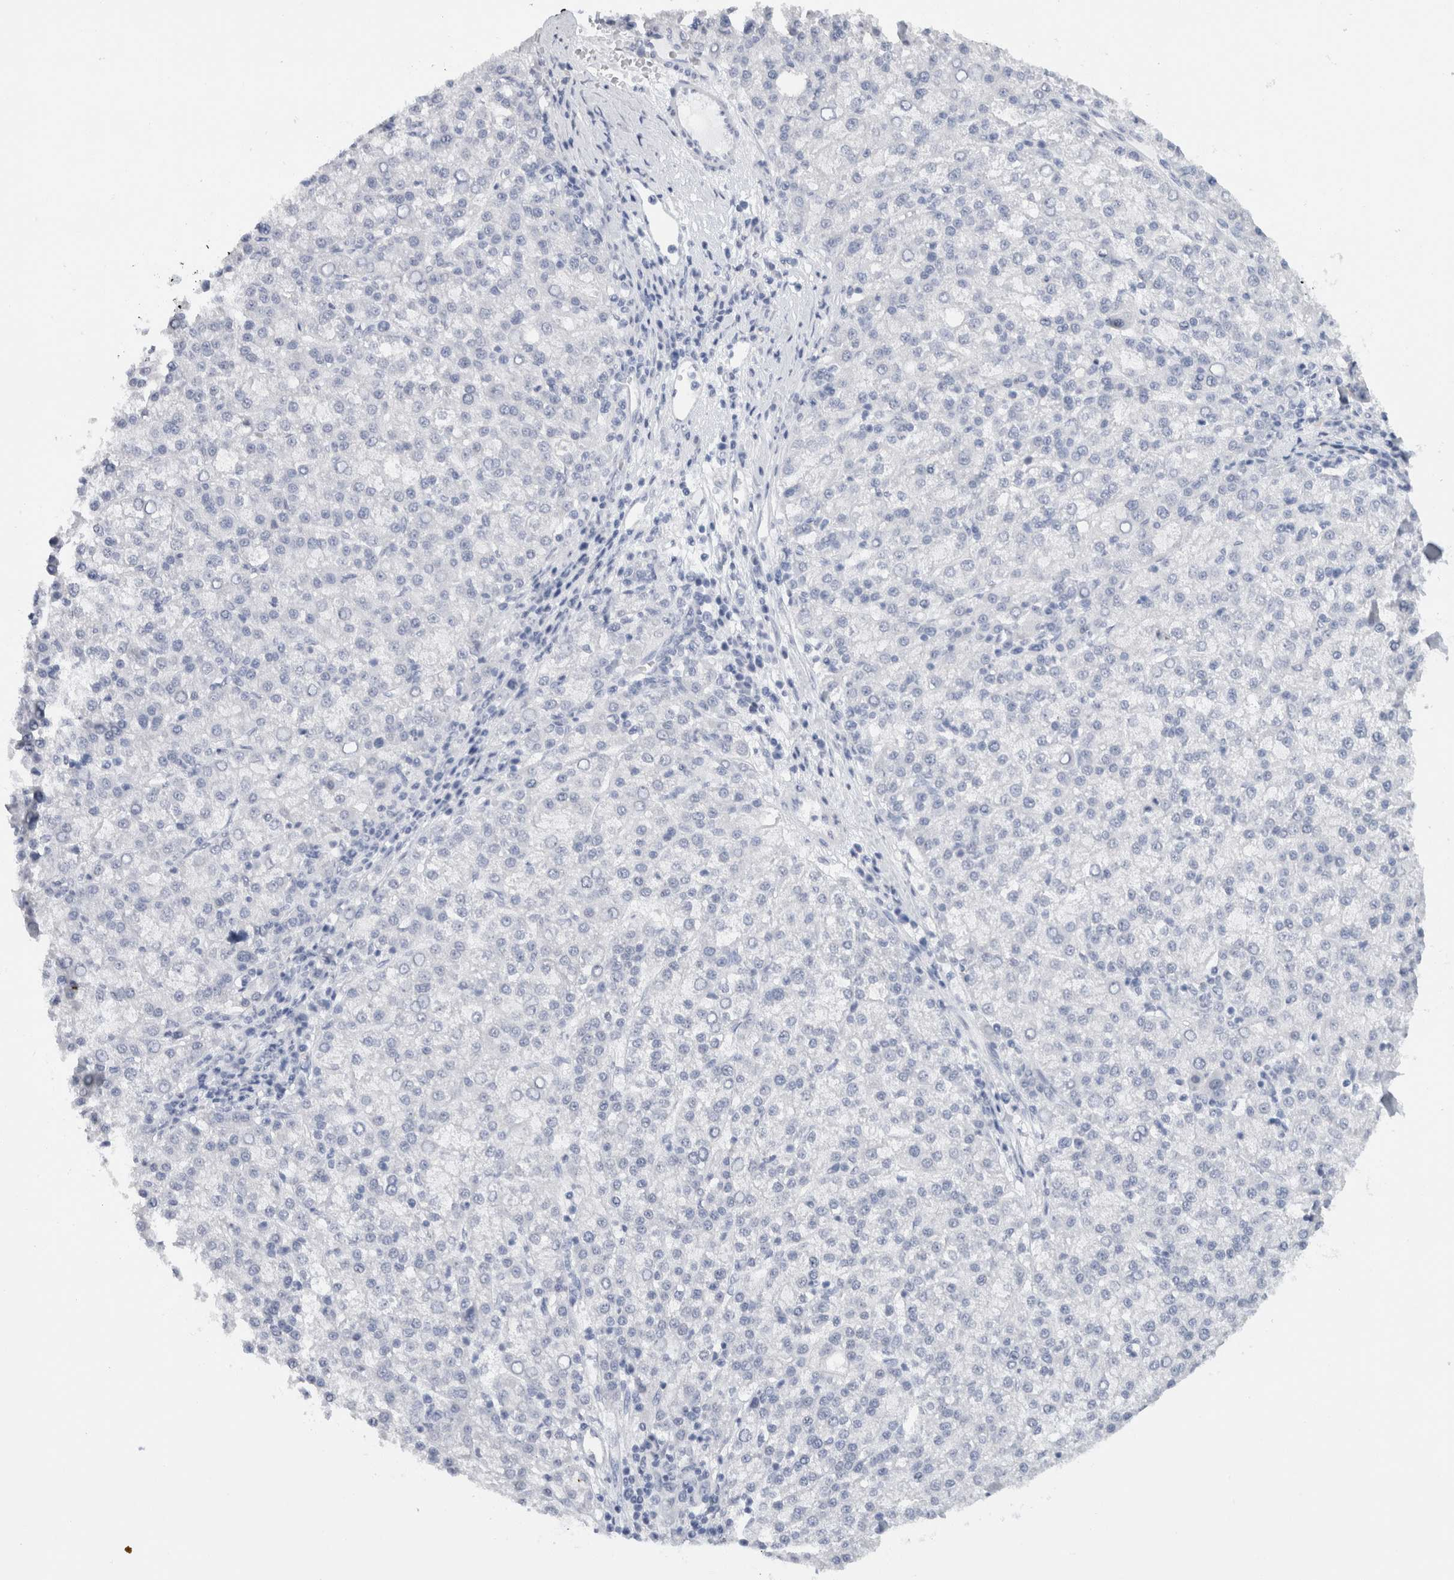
{"staining": {"intensity": "negative", "quantity": "none", "location": "none"}, "tissue": "liver cancer", "cell_type": "Tumor cells", "image_type": "cancer", "snomed": [{"axis": "morphology", "description": "Carcinoma, Hepatocellular, NOS"}, {"axis": "topography", "description": "Liver"}], "caption": "A high-resolution photomicrograph shows IHC staining of liver hepatocellular carcinoma, which shows no significant expression in tumor cells.", "gene": "CNTN1", "patient": {"sex": "female", "age": 58}}